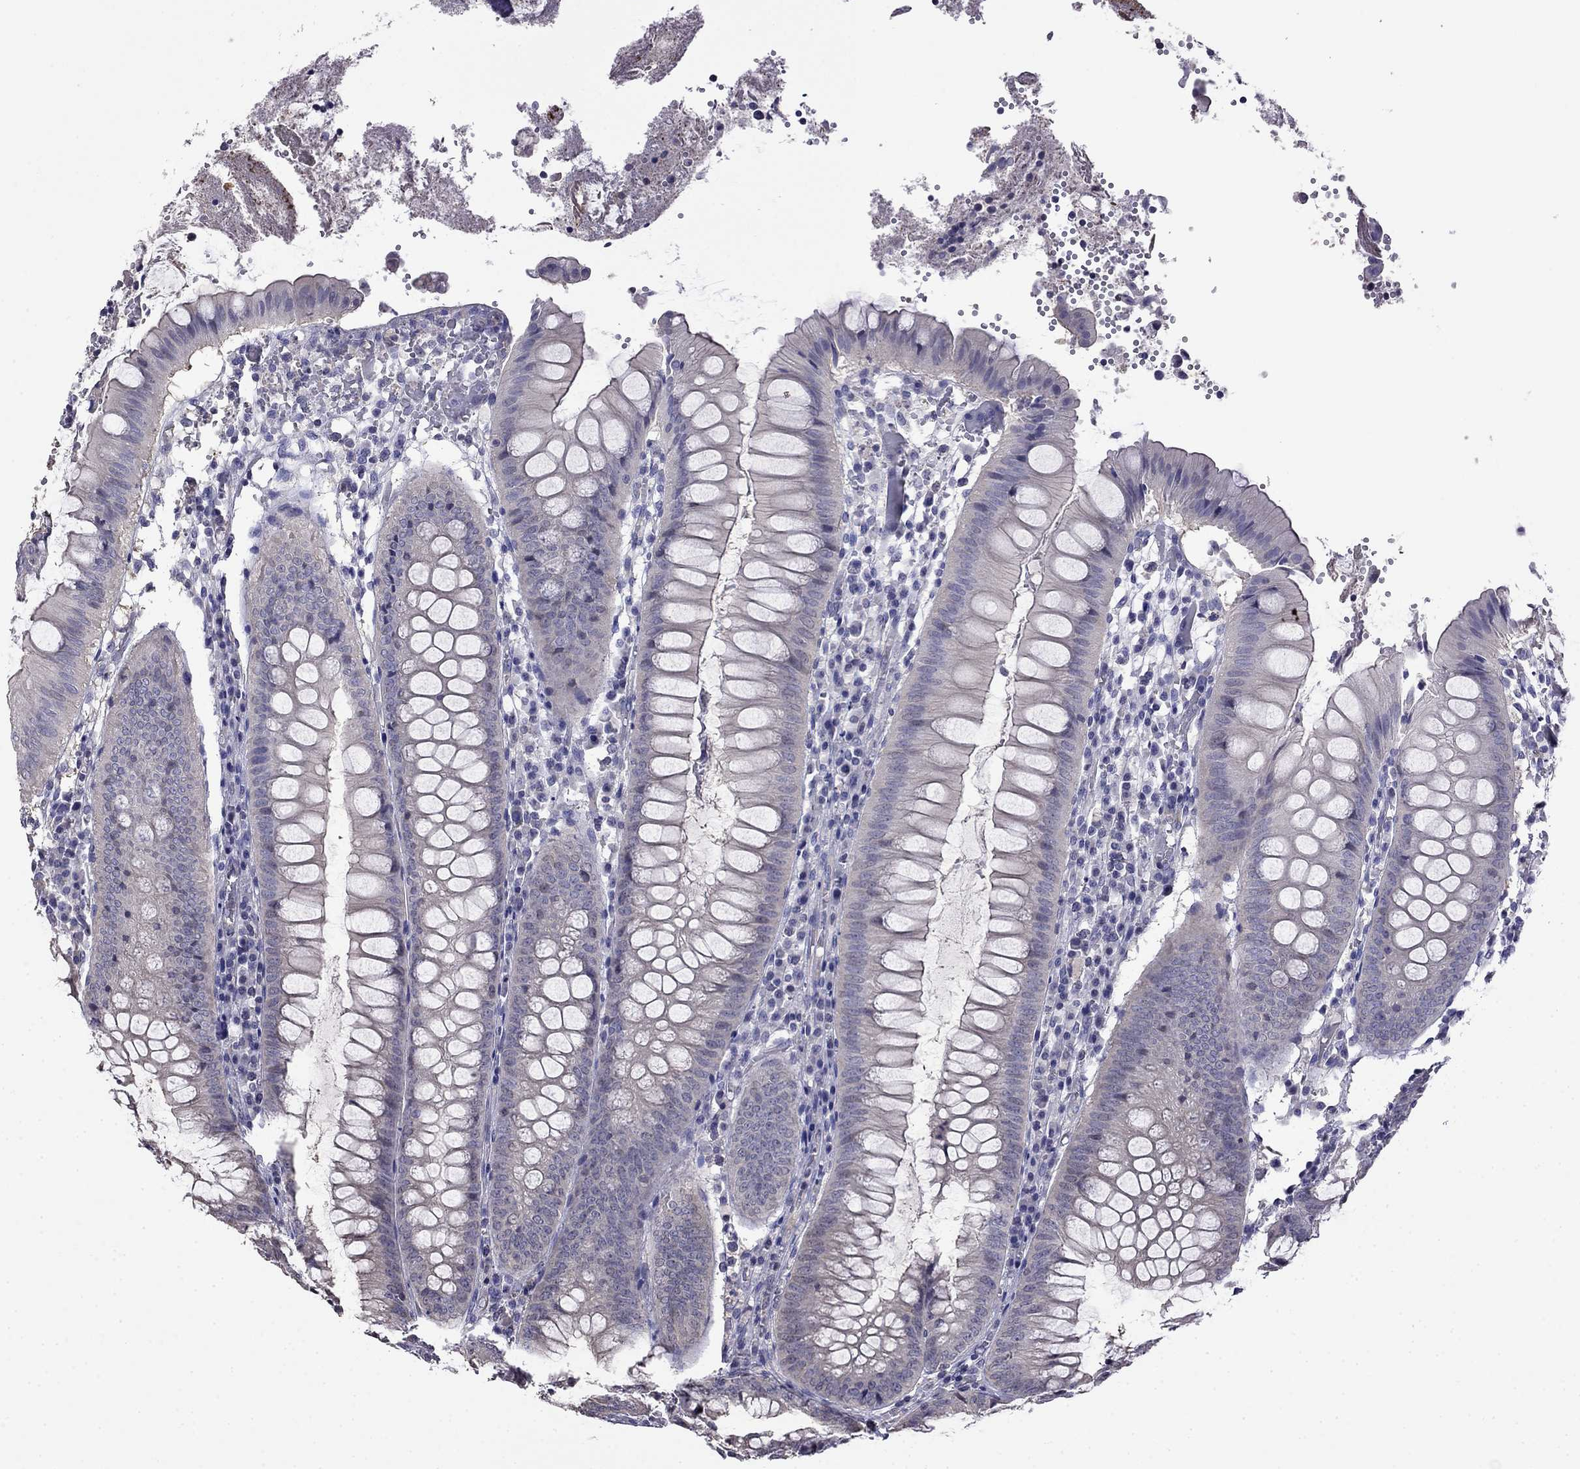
{"staining": {"intensity": "negative", "quantity": "none", "location": "none"}, "tissue": "appendix", "cell_type": "Glandular cells", "image_type": "normal", "snomed": [{"axis": "morphology", "description": "Normal tissue, NOS"}, {"axis": "morphology", "description": "Inflammation, NOS"}, {"axis": "topography", "description": "Appendix"}], "caption": "Appendix was stained to show a protein in brown. There is no significant staining in glandular cells. (Immunohistochemistry, brightfield microscopy, high magnification).", "gene": "GUCA1B", "patient": {"sex": "male", "age": 16}}